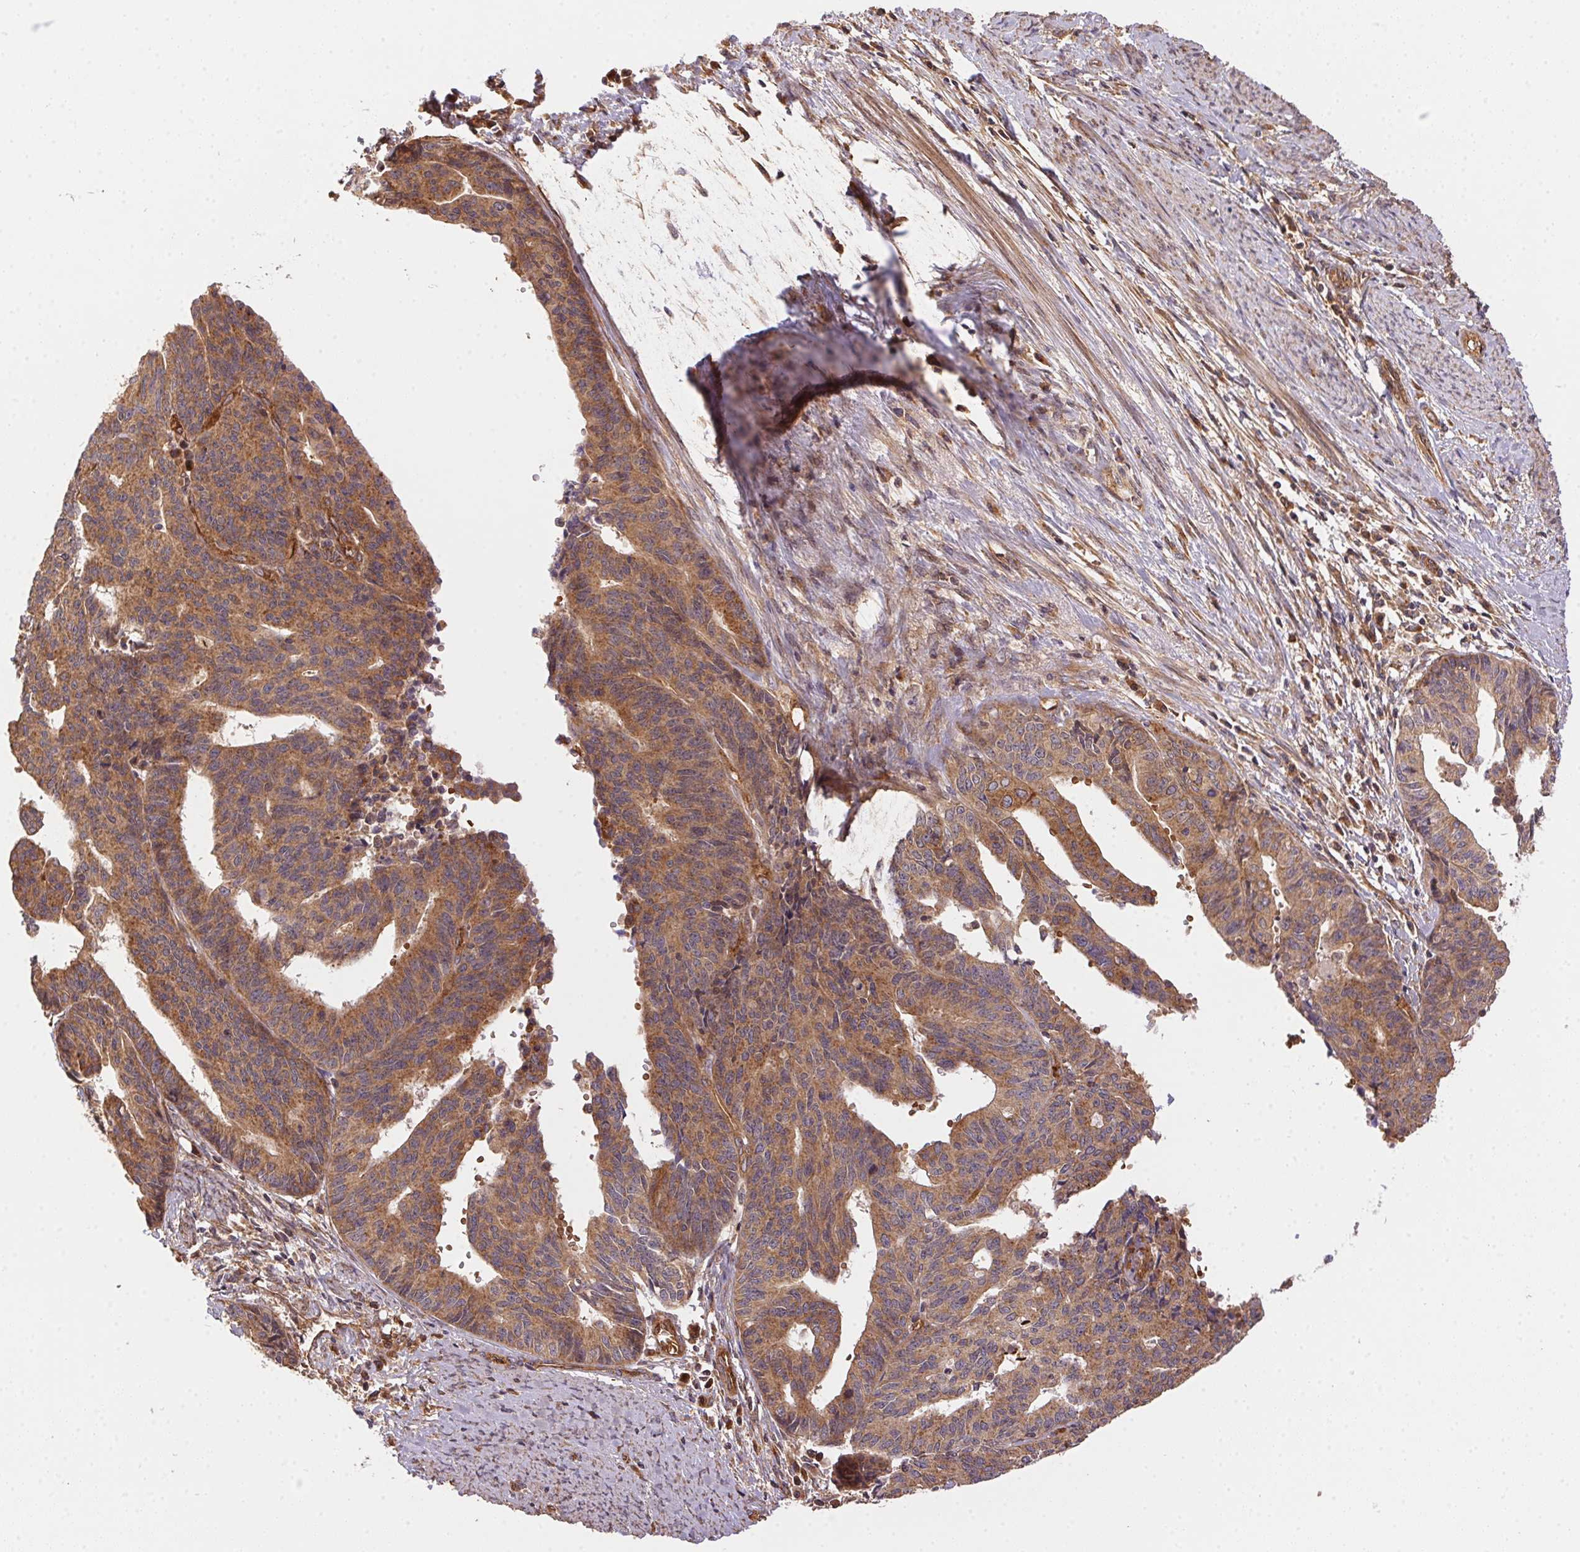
{"staining": {"intensity": "moderate", "quantity": ">75%", "location": "cytoplasmic/membranous"}, "tissue": "endometrial cancer", "cell_type": "Tumor cells", "image_type": "cancer", "snomed": [{"axis": "morphology", "description": "Adenocarcinoma, NOS"}, {"axis": "topography", "description": "Endometrium"}], "caption": "Immunohistochemical staining of human adenocarcinoma (endometrial) shows medium levels of moderate cytoplasmic/membranous protein expression in approximately >75% of tumor cells.", "gene": "USE1", "patient": {"sex": "female", "age": 65}}